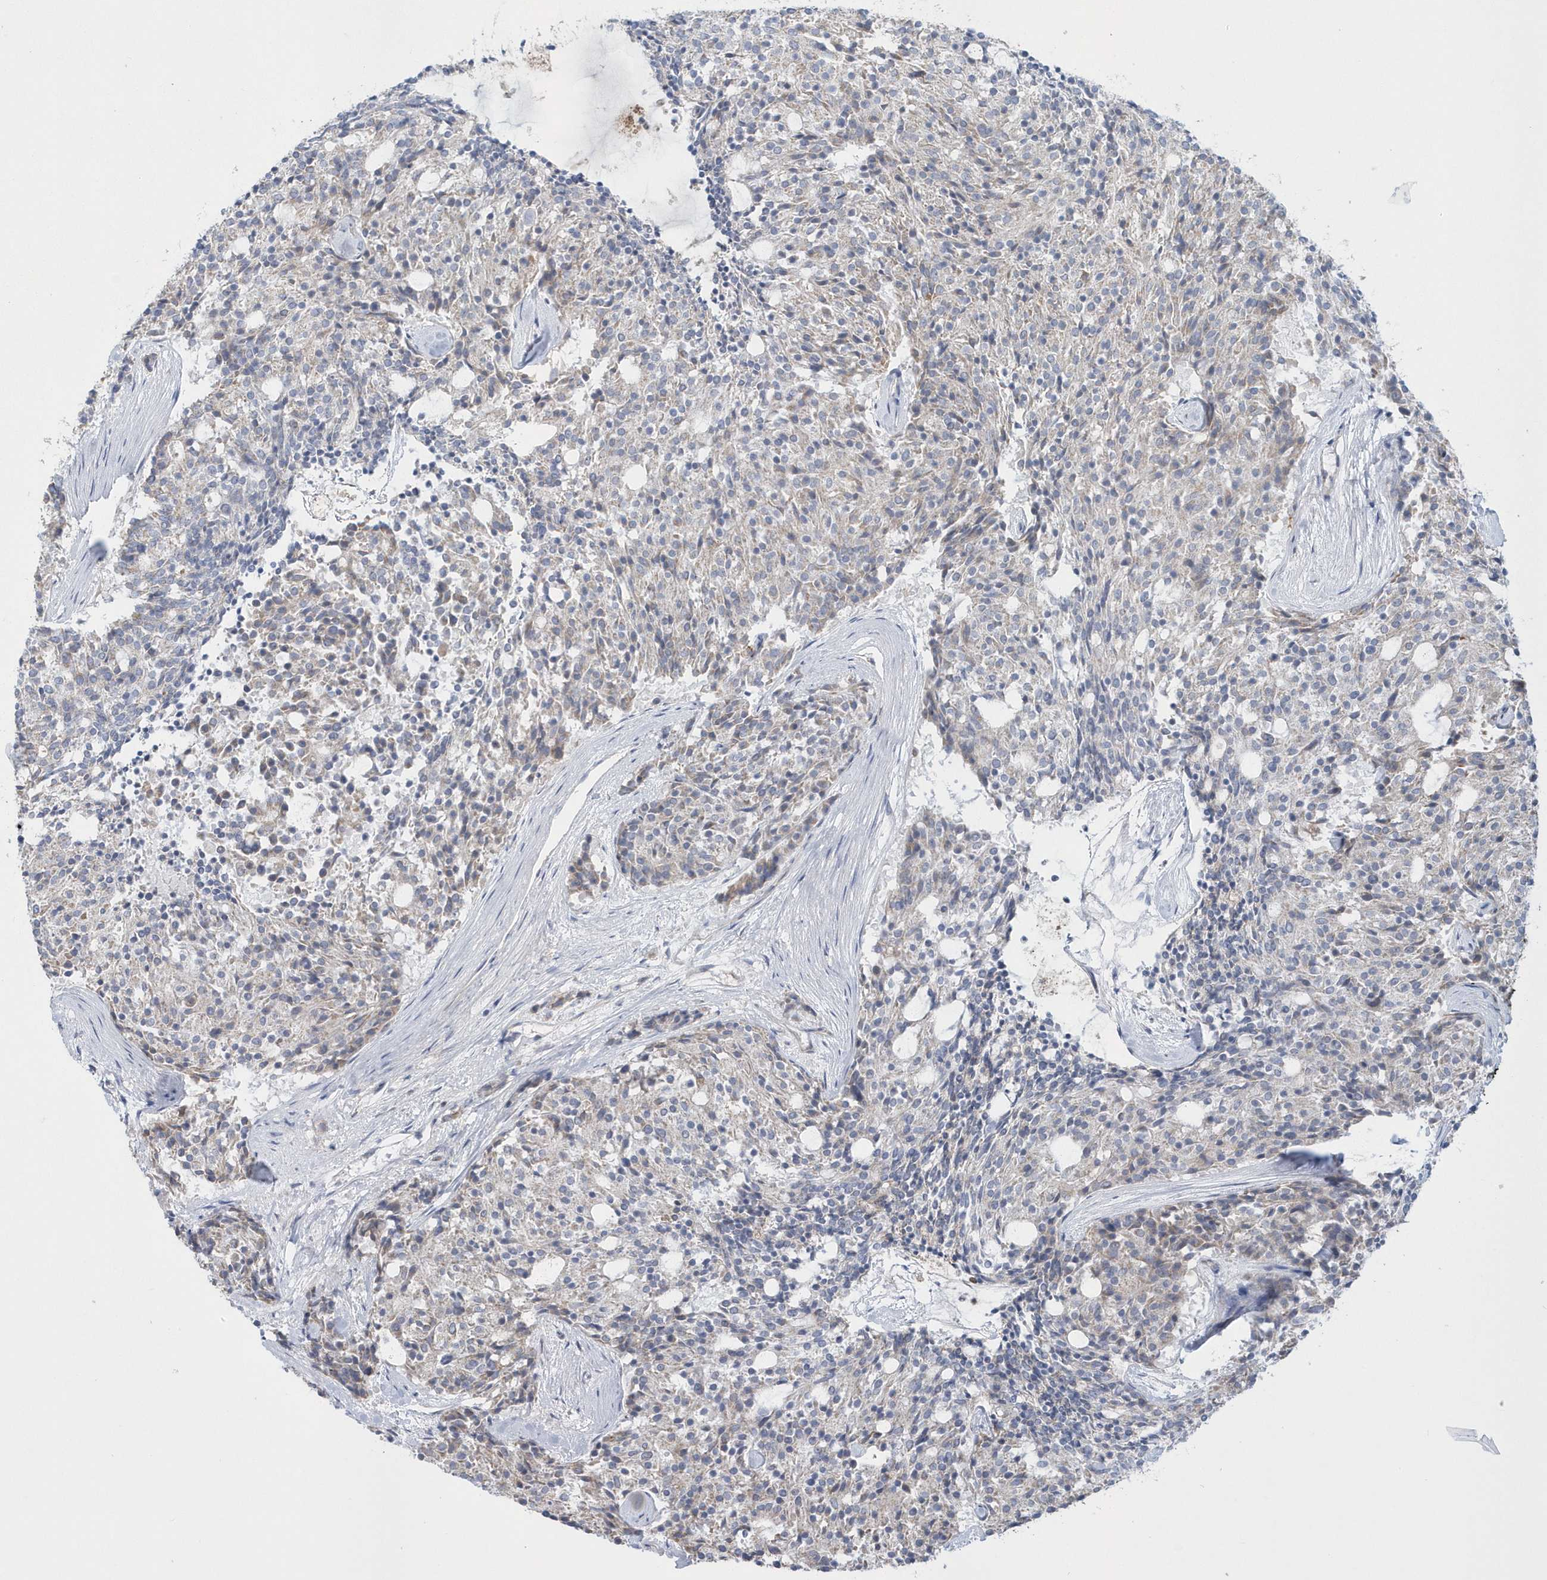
{"staining": {"intensity": "weak", "quantity": "25%-75%", "location": "cytoplasmic/membranous"}, "tissue": "carcinoid", "cell_type": "Tumor cells", "image_type": "cancer", "snomed": [{"axis": "morphology", "description": "Carcinoid, malignant, NOS"}, {"axis": "topography", "description": "Pancreas"}], "caption": "Immunohistochemical staining of carcinoid (malignant) reveals low levels of weak cytoplasmic/membranous expression in about 25%-75% of tumor cells. Nuclei are stained in blue.", "gene": "SPATA18", "patient": {"sex": "female", "age": 54}}